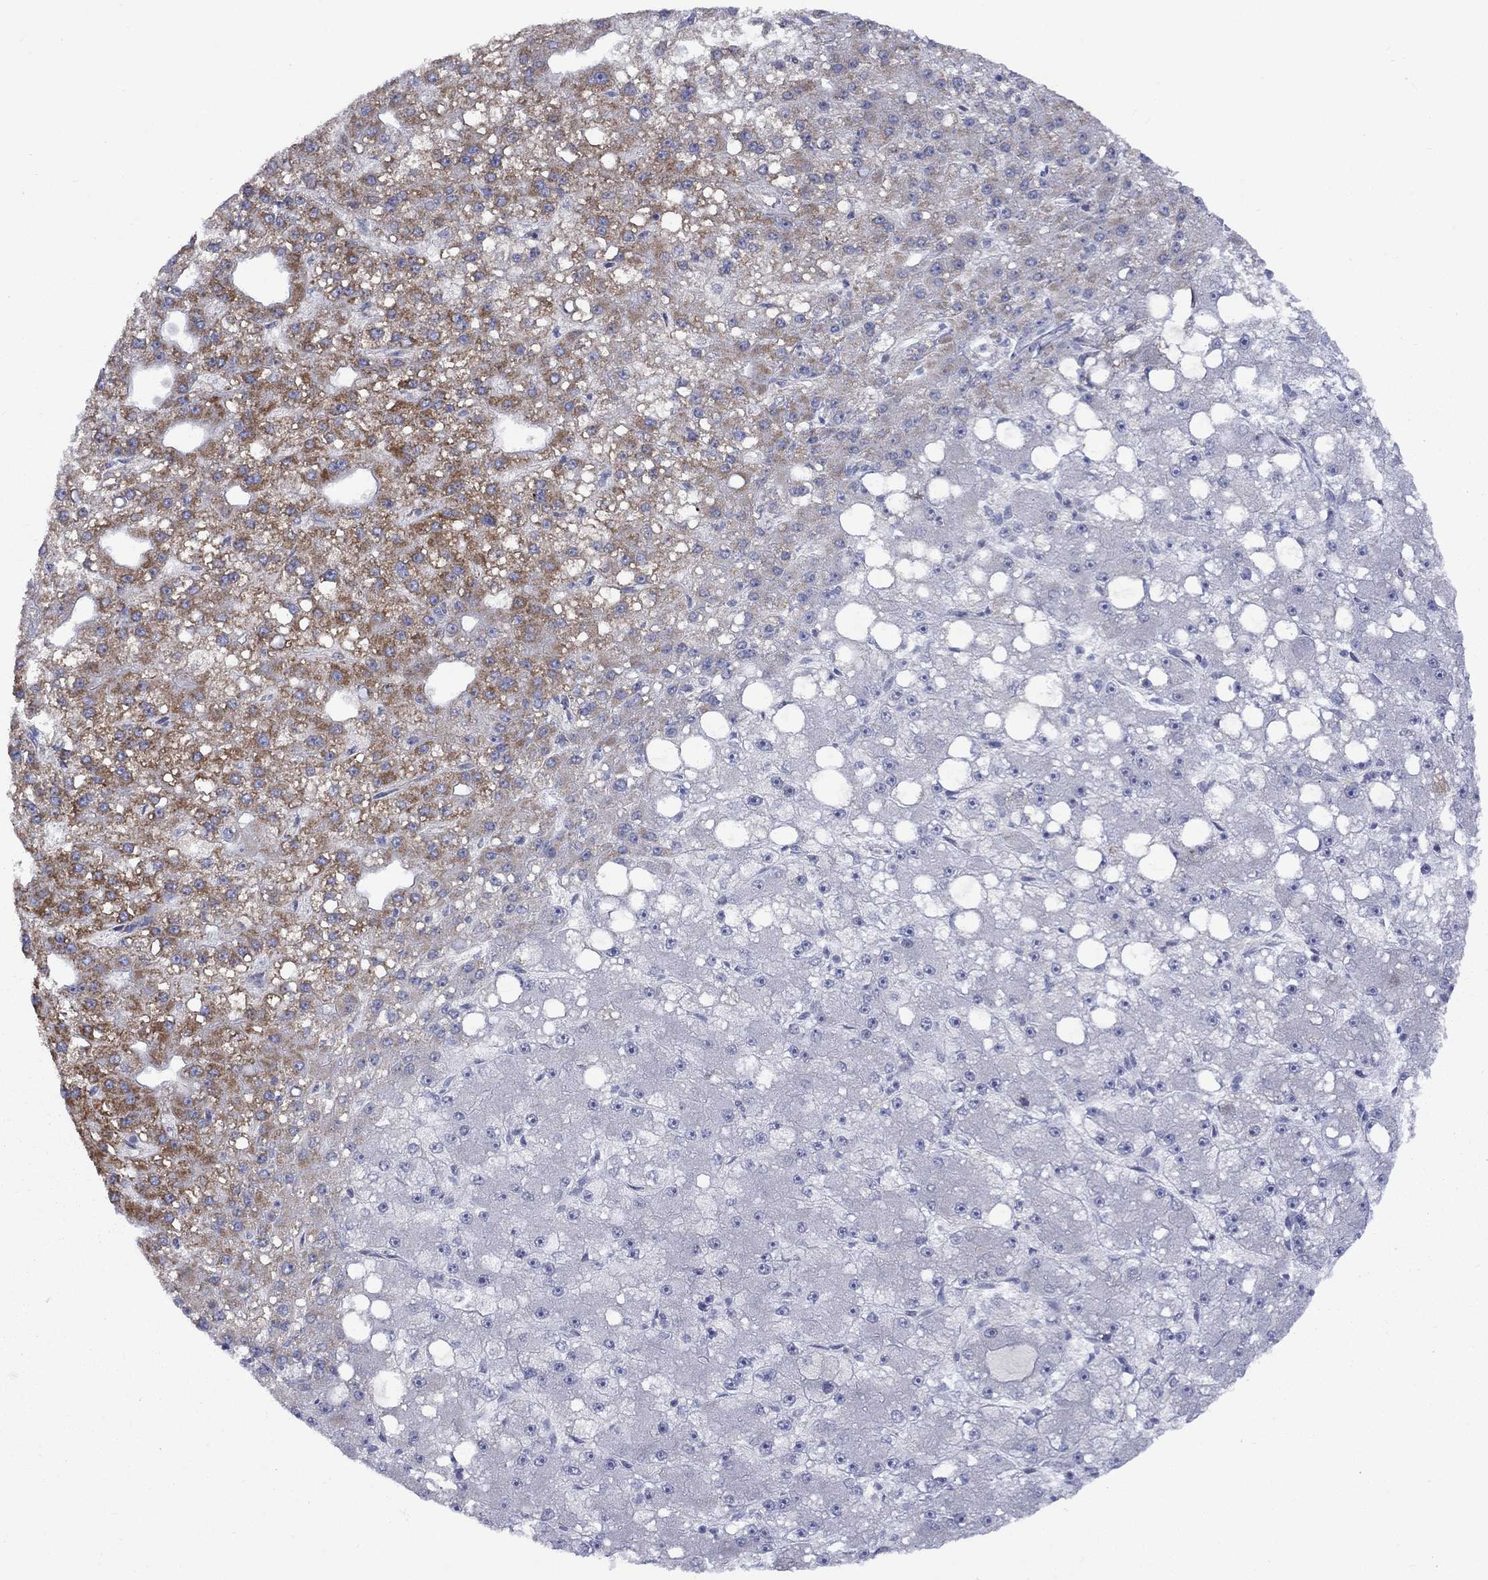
{"staining": {"intensity": "strong", "quantity": "25%-75%", "location": "cytoplasmic/membranous"}, "tissue": "liver cancer", "cell_type": "Tumor cells", "image_type": "cancer", "snomed": [{"axis": "morphology", "description": "Carcinoma, Hepatocellular, NOS"}, {"axis": "topography", "description": "Liver"}], "caption": "This photomicrograph demonstrates IHC staining of liver cancer, with high strong cytoplasmic/membranous expression in about 25%-75% of tumor cells.", "gene": "CISD1", "patient": {"sex": "male", "age": 67}}